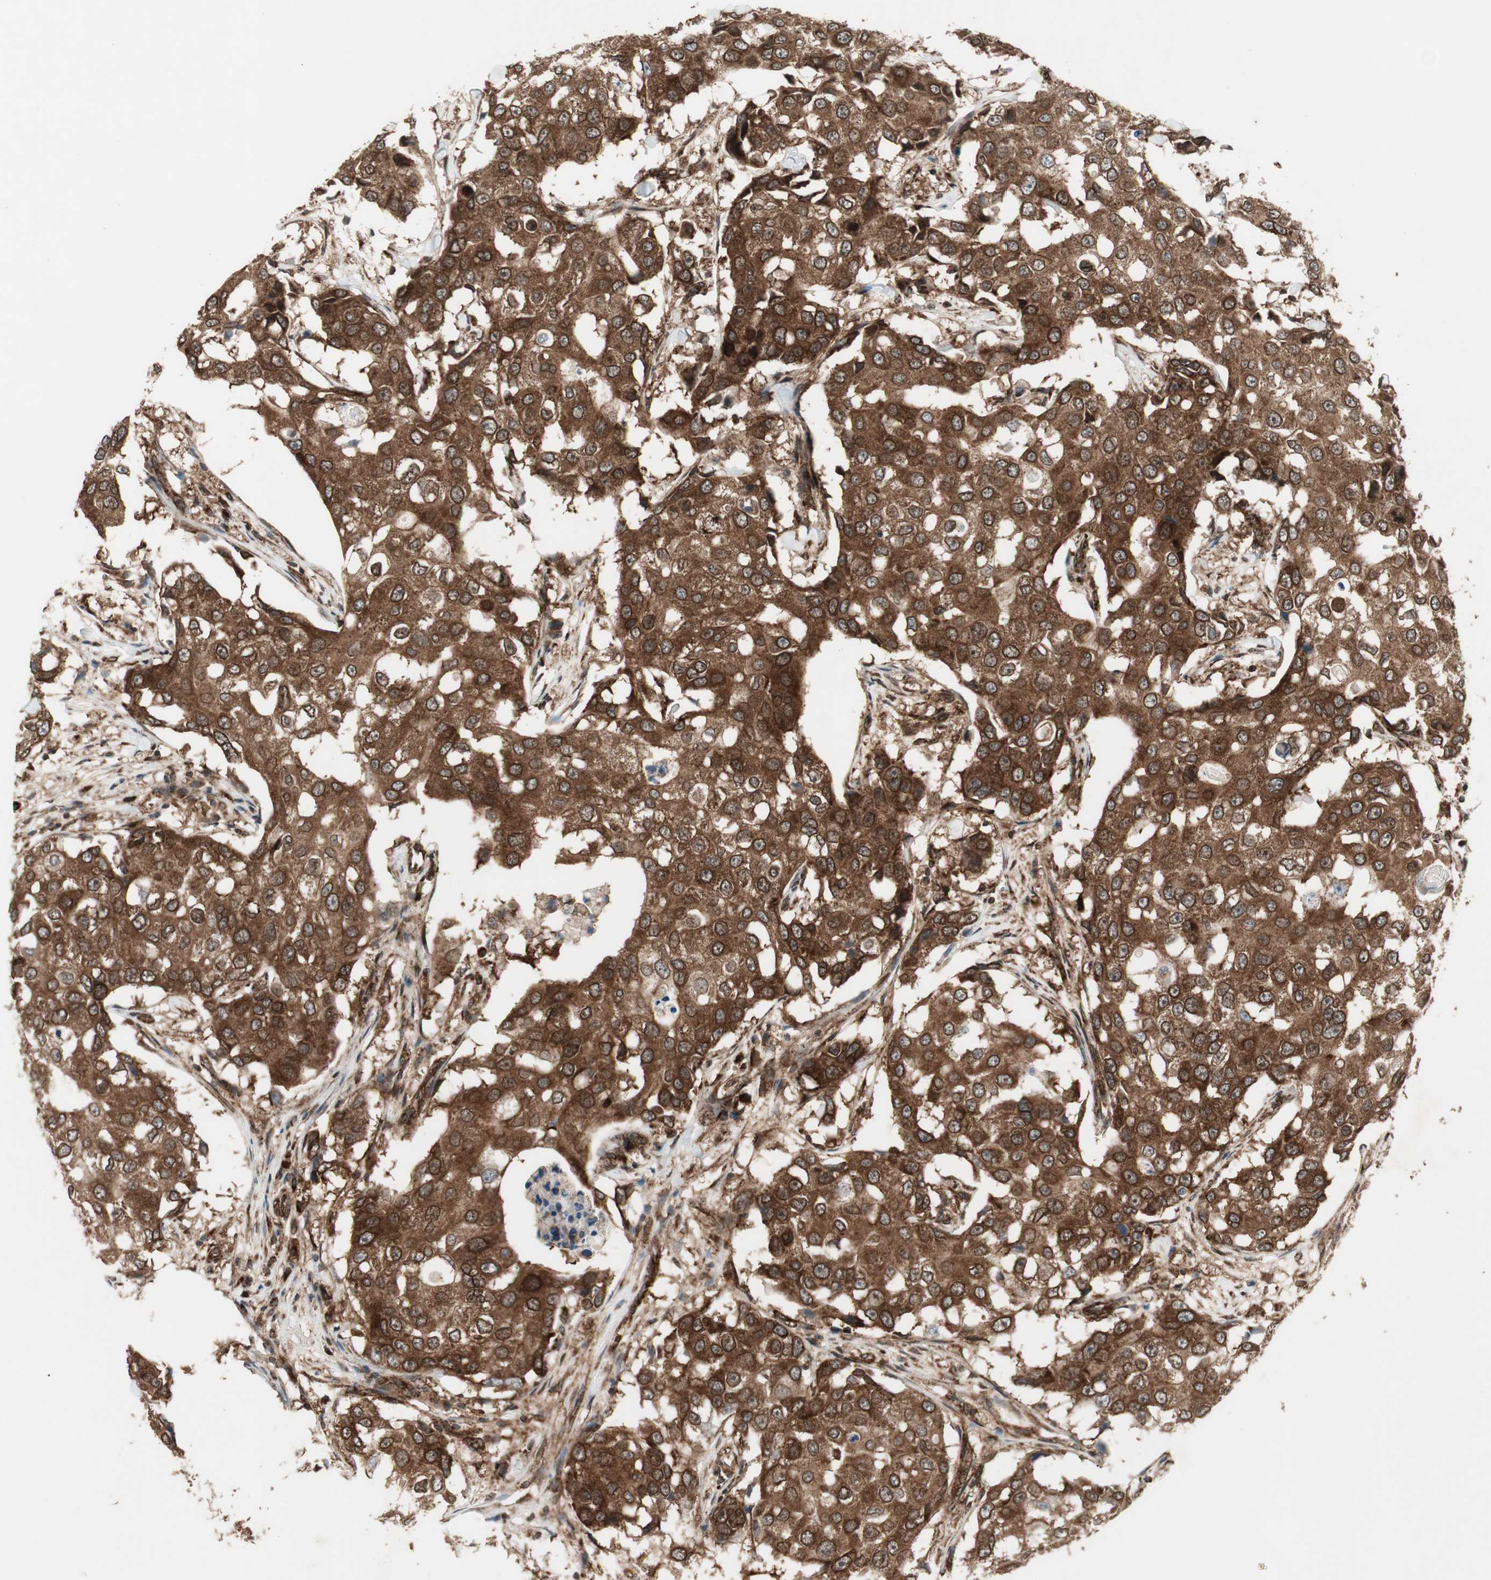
{"staining": {"intensity": "strong", "quantity": ">75%", "location": "cytoplasmic/membranous,nuclear"}, "tissue": "breast cancer", "cell_type": "Tumor cells", "image_type": "cancer", "snomed": [{"axis": "morphology", "description": "Duct carcinoma"}, {"axis": "topography", "description": "Breast"}], "caption": "Invasive ductal carcinoma (breast) was stained to show a protein in brown. There is high levels of strong cytoplasmic/membranous and nuclear positivity in about >75% of tumor cells. The protein is shown in brown color, while the nuclei are stained blue.", "gene": "NUP62", "patient": {"sex": "female", "age": 27}}